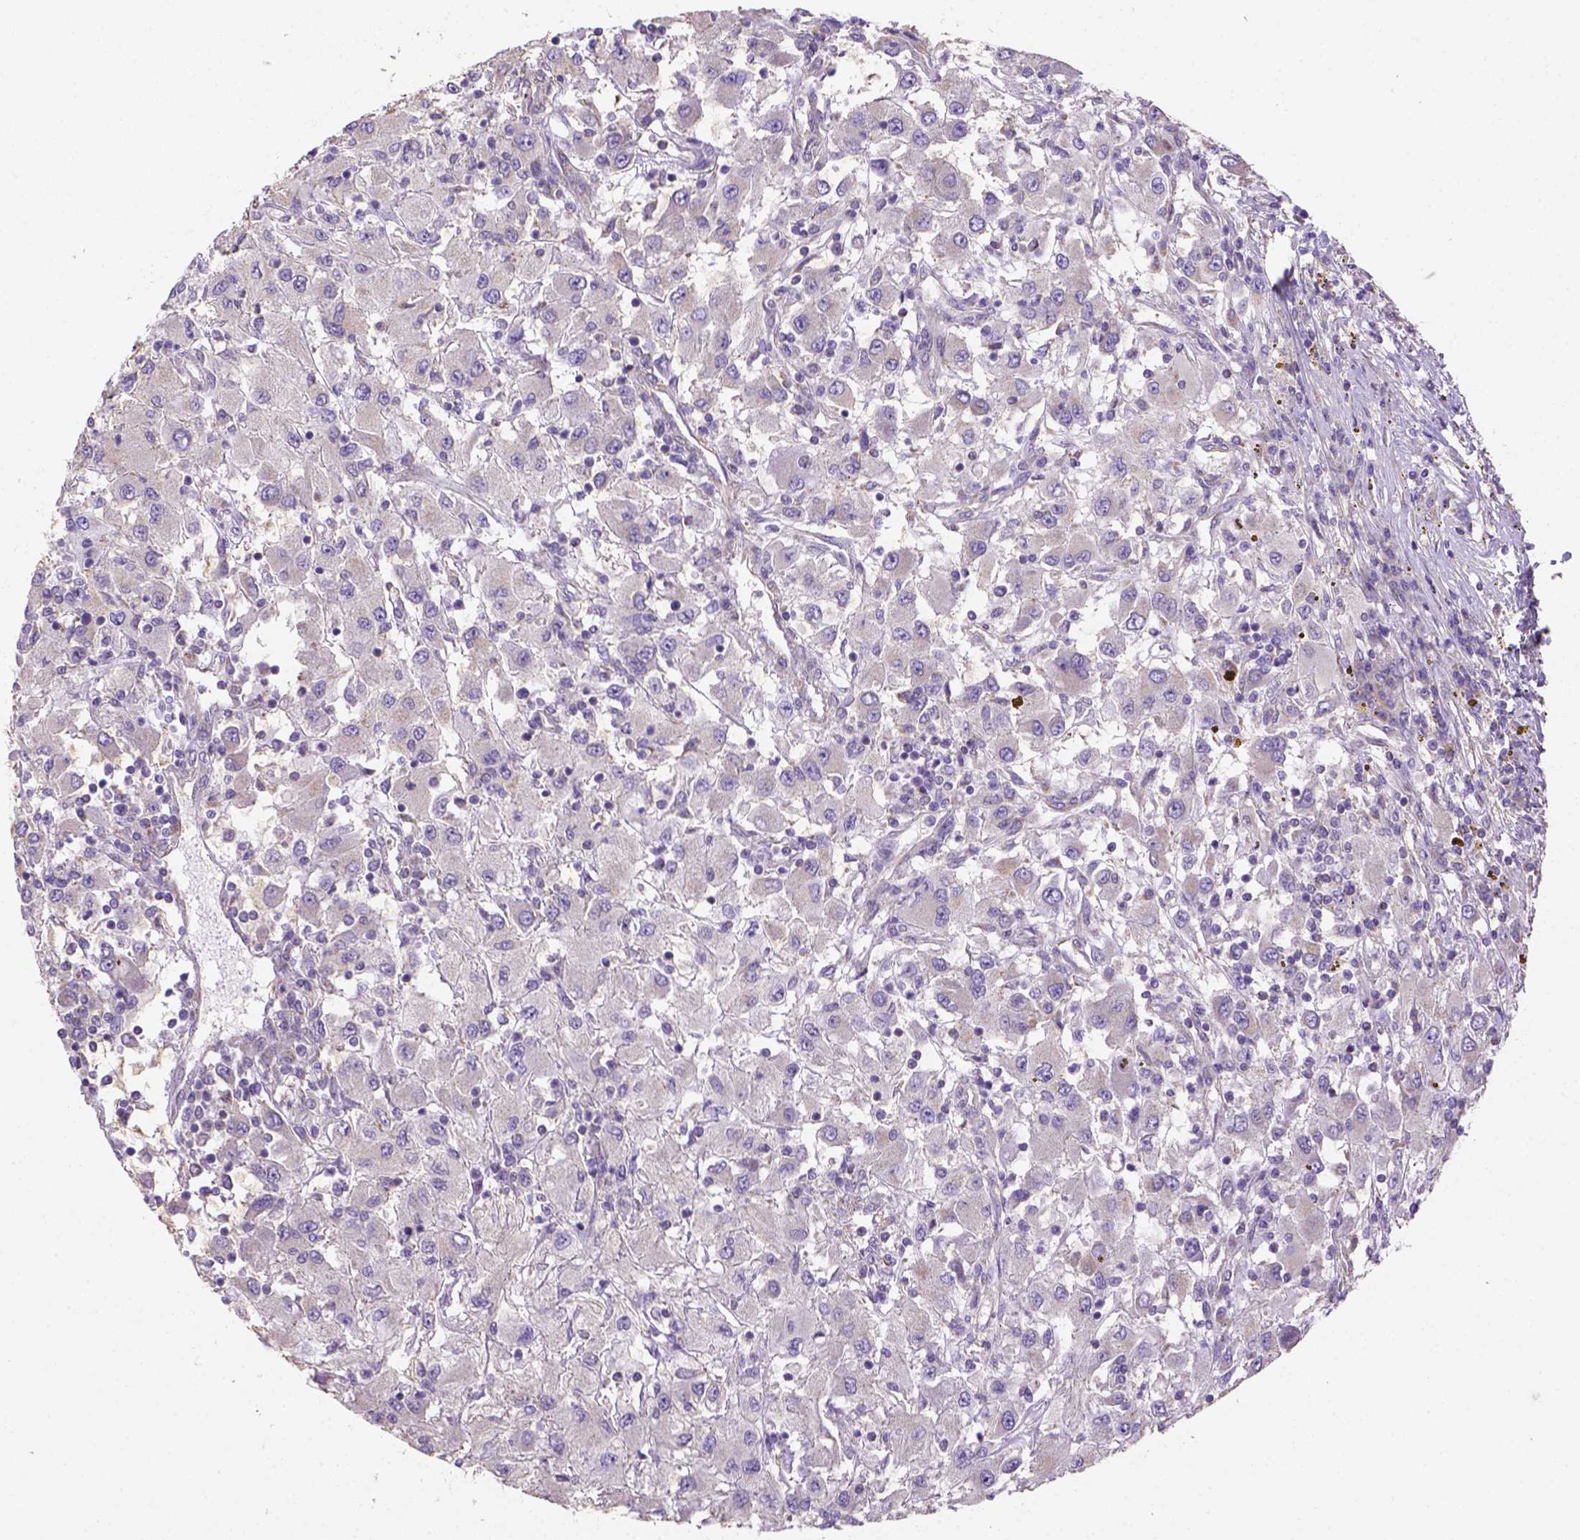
{"staining": {"intensity": "negative", "quantity": "none", "location": "none"}, "tissue": "renal cancer", "cell_type": "Tumor cells", "image_type": "cancer", "snomed": [{"axis": "morphology", "description": "Adenocarcinoma, NOS"}, {"axis": "topography", "description": "Kidney"}], "caption": "IHC of renal cancer exhibits no expression in tumor cells.", "gene": "HTRA1", "patient": {"sex": "female", "age": 67}}